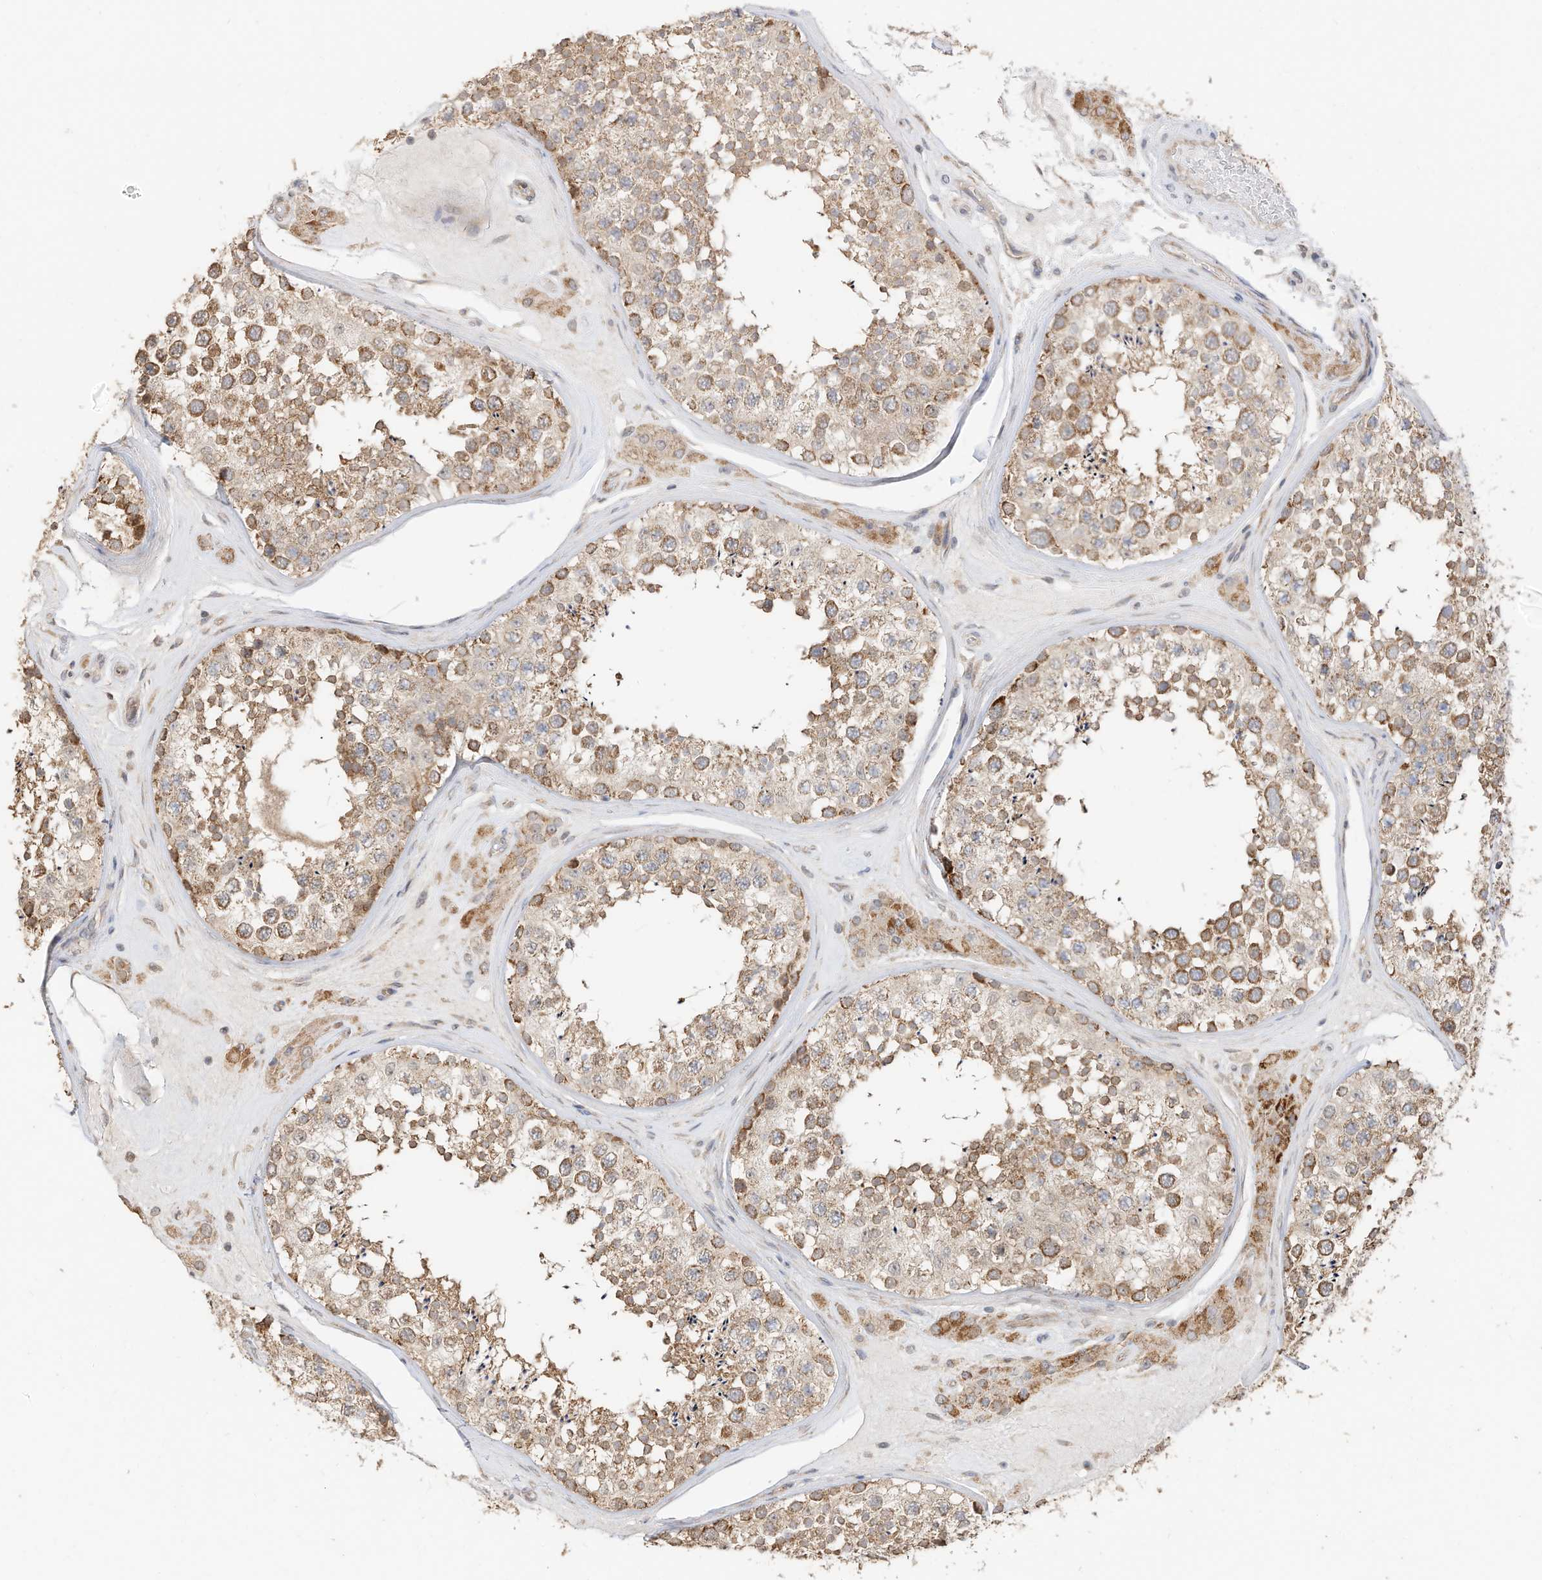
{"staining": {"intensity": "strong", "quantity": "<25%", "location": "cytoplasmic/membranous"}, "tissue": "testis", "cell_type": "Cells in seminiferous ducts", "image_type": "normal", "snomed": [{"axis": "morphology", "description": "Normal tissue, NOS"}, {"axis": "topography", "description": "Testis"}], "caption": "Brown immunohistochemical staining in normal human testis reveals strong cytoplasmic/membranous staining in about <25% of cells in seminiferous ducts. Immunohistochemistry (ihc) stains the protein in brown and the nuclei are stained blue.", "gene": "CAGE1", "patient": {"sex": "male", "age": 46}}